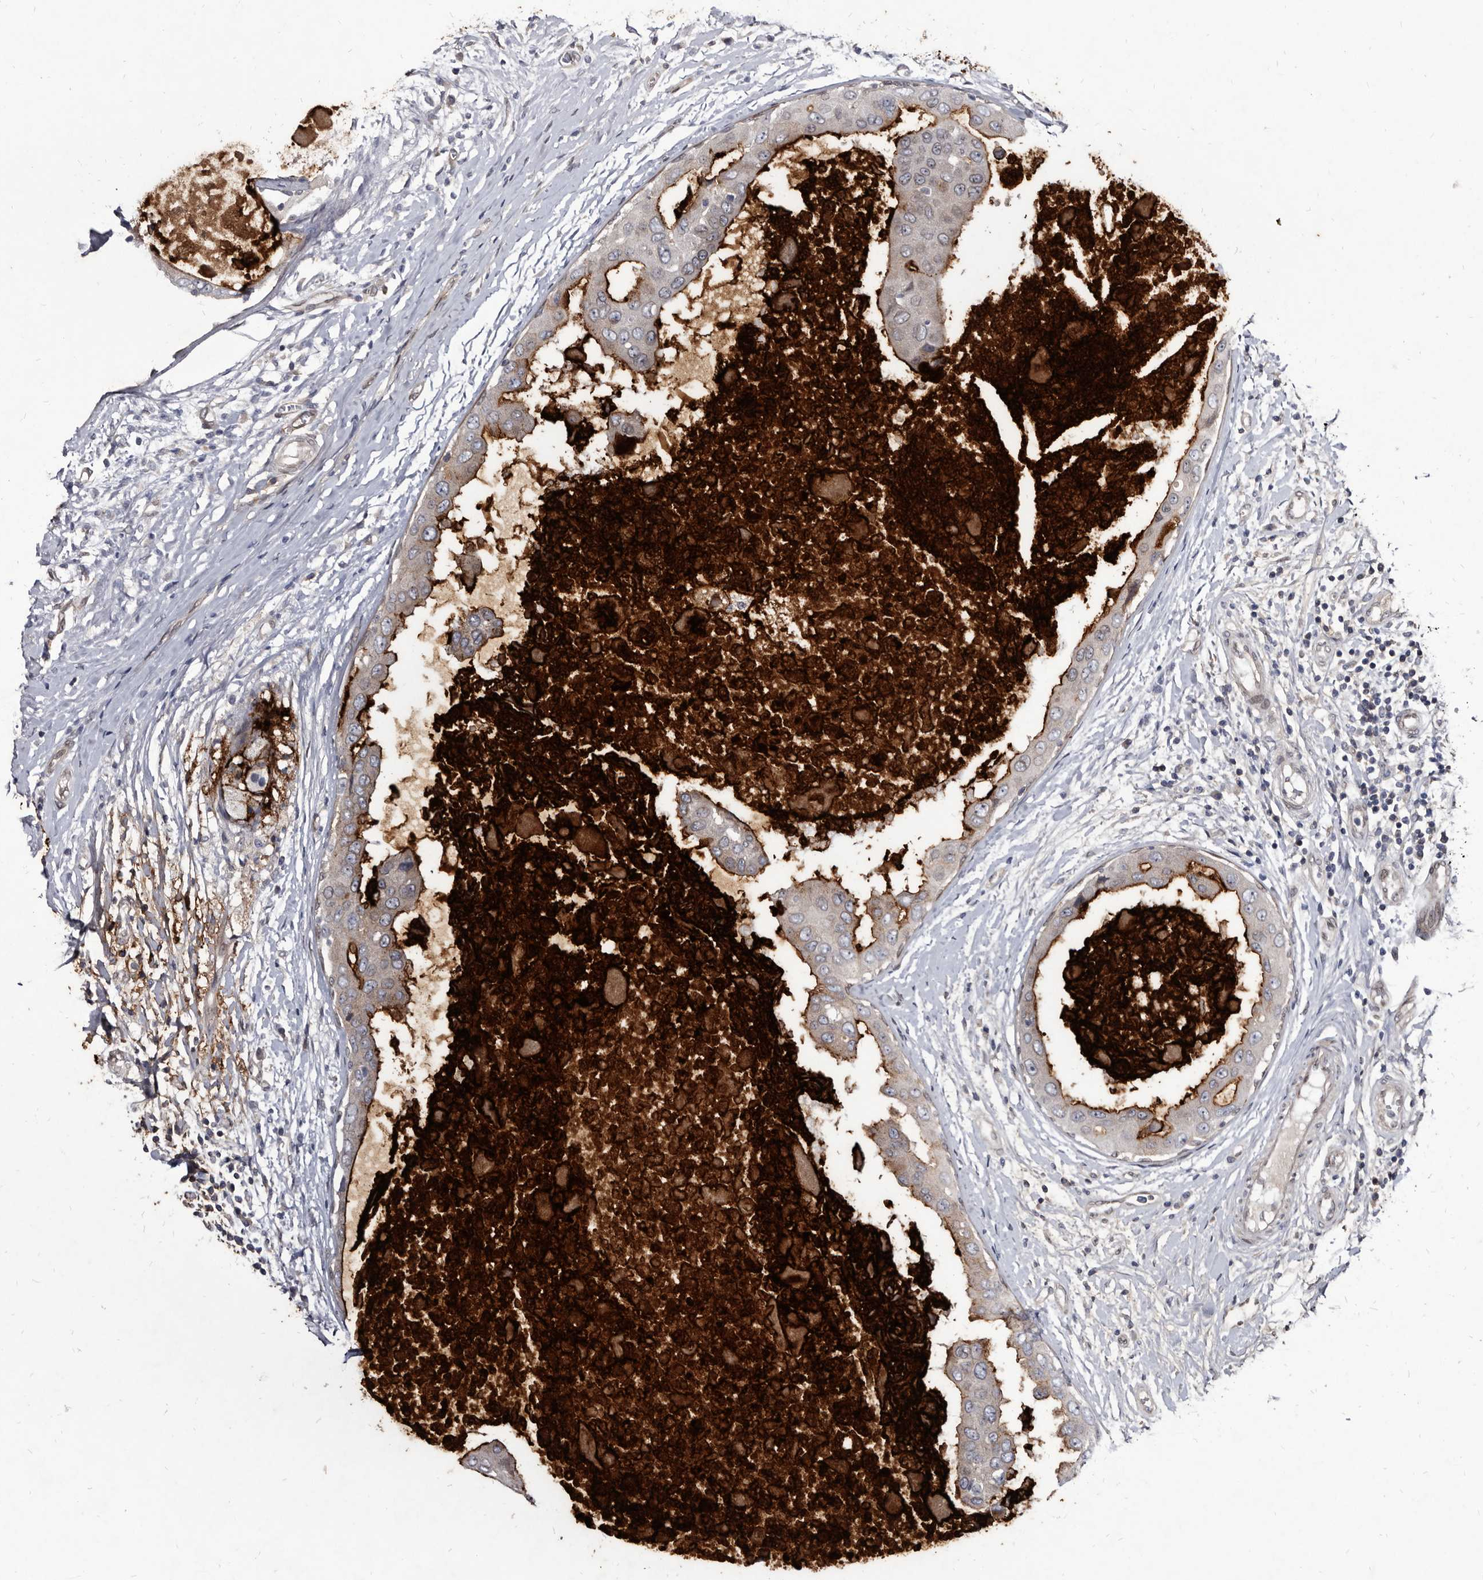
{"staining": {"intensity": "strong", "quantity": "25%-75%", "location": "cytoplasmic/membranous"}, "tissue": "breast cancer", "cell_type": "Tumor cells", "image_type": "cancer", "snomed": [{"axis": "morphology", "description": "Duct carcinoma"}, {"axis": "topography", "description": "Breast"}], "caption": "Strong cytoplasmic/membranous expression for a protein is identified in about 25%-75% of tumor cells of breast cancer (infiltrating ductal carcinoma) using immunohistochemistry (IHC).", "gene": "PROM1", "patient": {"sex": "female", "age": 27}}